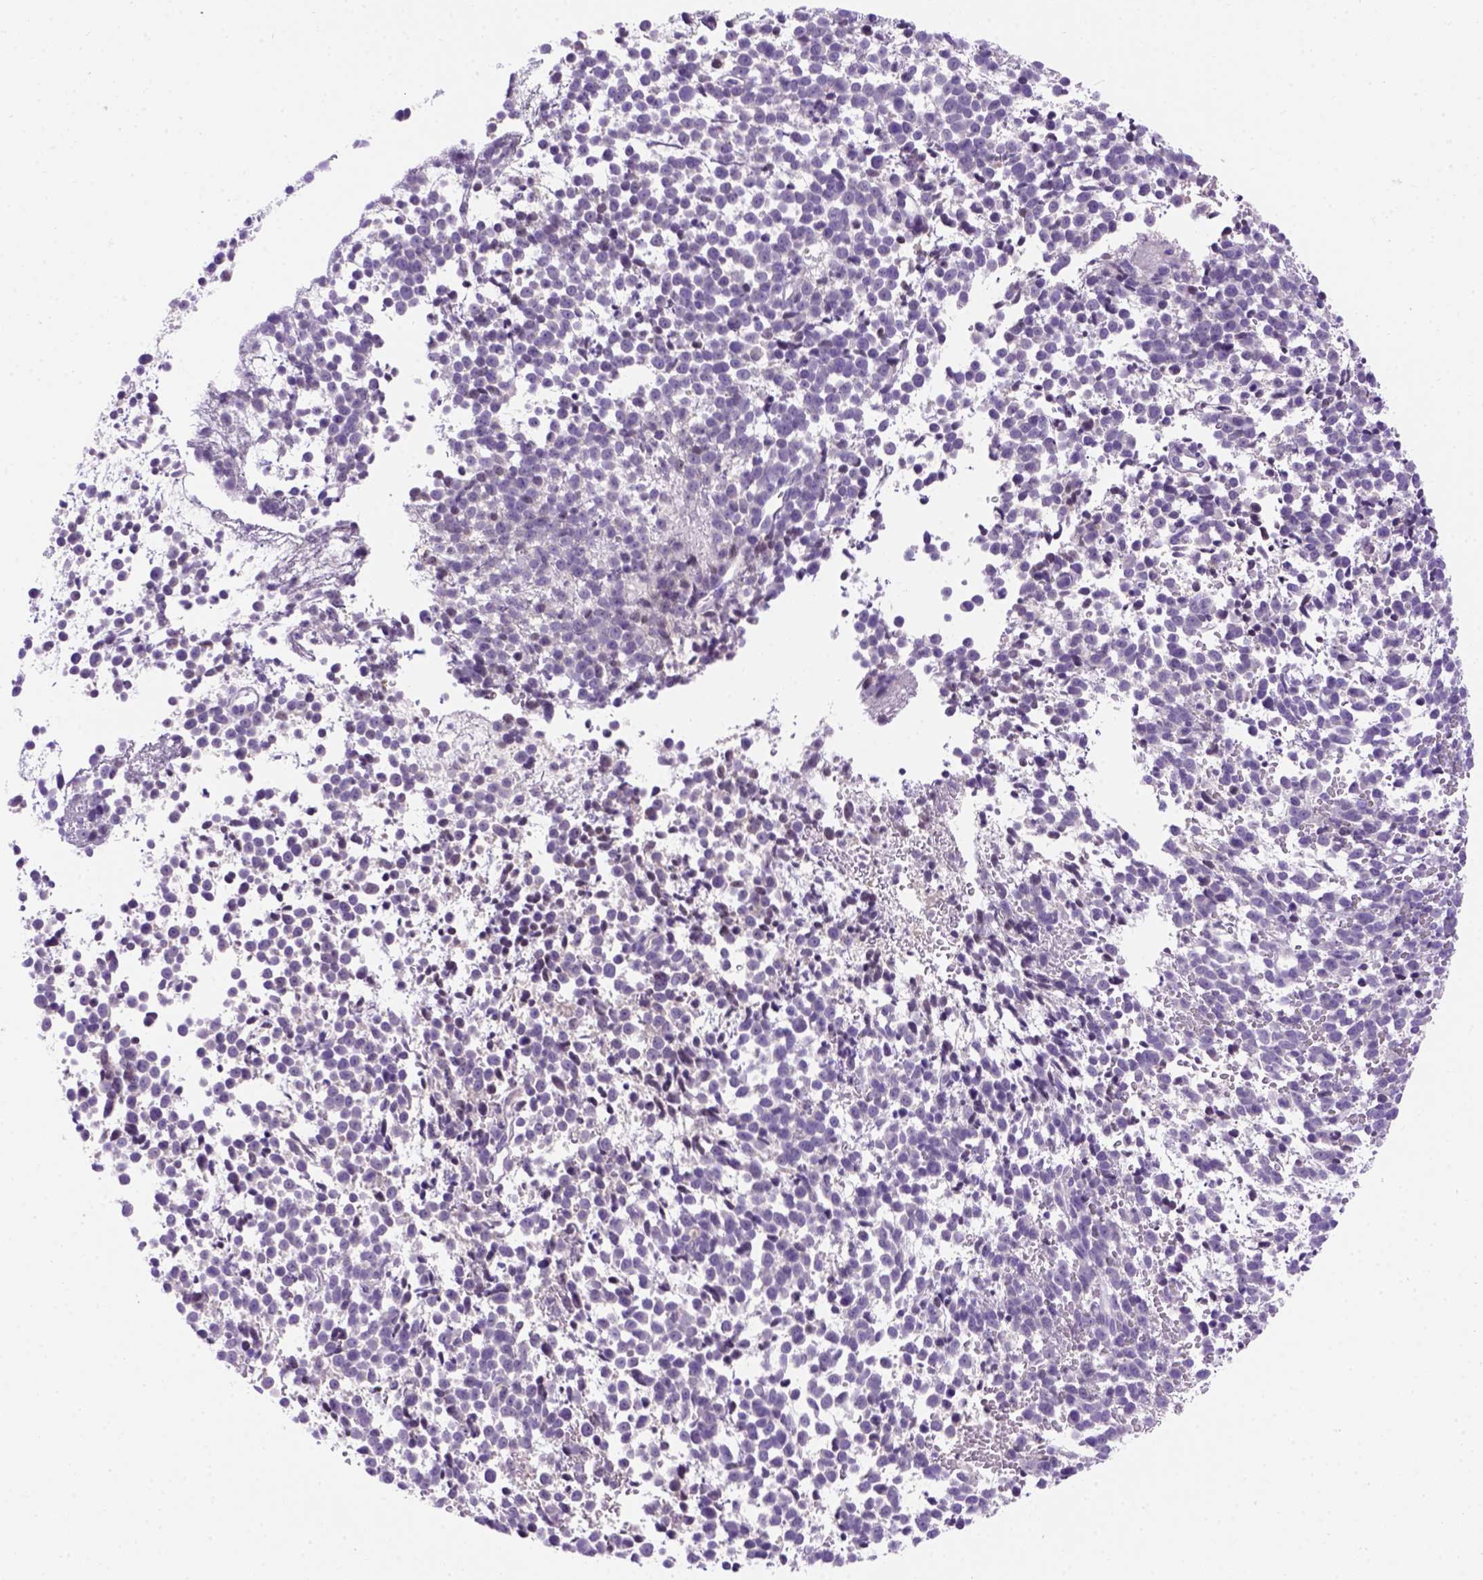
{"staining": {"intensity": "negative", "quantity": "none", "location": "none"}, "tissue": "melanoma", "cell_type": "Tumor cells", "image_type": "cancer", "snomed": [{"axis": "morphology", "description": "Malignant melanoma, NOS"}, {"axis": "topography", "description": "Skin"}], "caption": "IHC micrograph of malignant melanoma stained for a protein (brown), which reveals no positivity in tumor cells.", "gene": "FAM81B", "patient": {"sex": "female", "age": 70}}